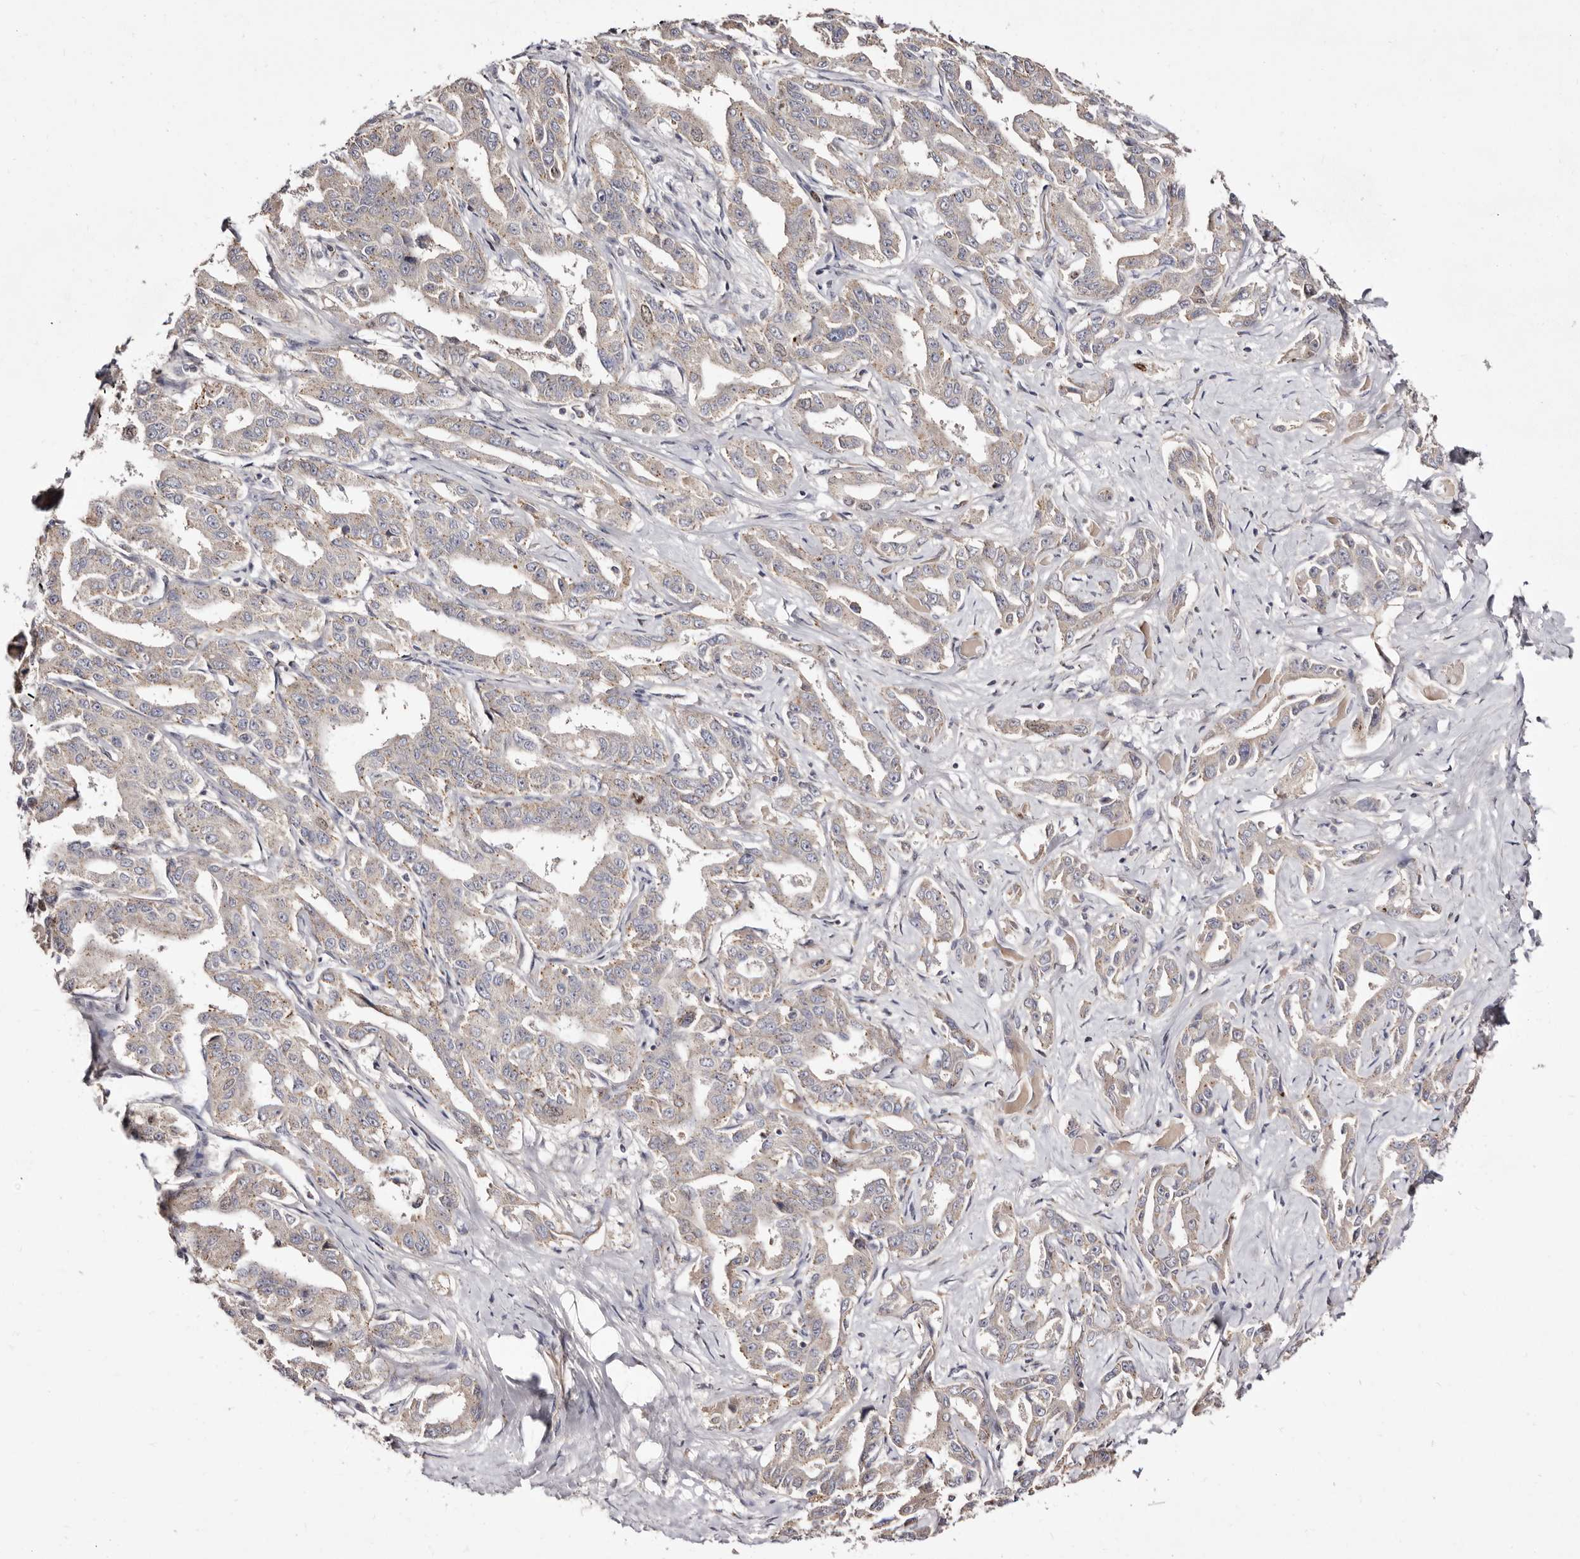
{"staining": {"intensity": "weak", "quantity": "<25%", "location": "cytoplasmic/membranous"}, "tissue": "liver cancer", "cell_type": "Tumor cells", "image_type": "cancer", "snomed": [{"axis": "morphology", "description": "Cholangiocarcinoma"}, {"axis": "topography", "description": "Liver"}], "caption": "This is an immunohistochemistry (IHC) image of human liver cancer. There is no positivity in tumor cells.", "gene": "CDCA8", "patient": {"sex": "male", "age": 59}}